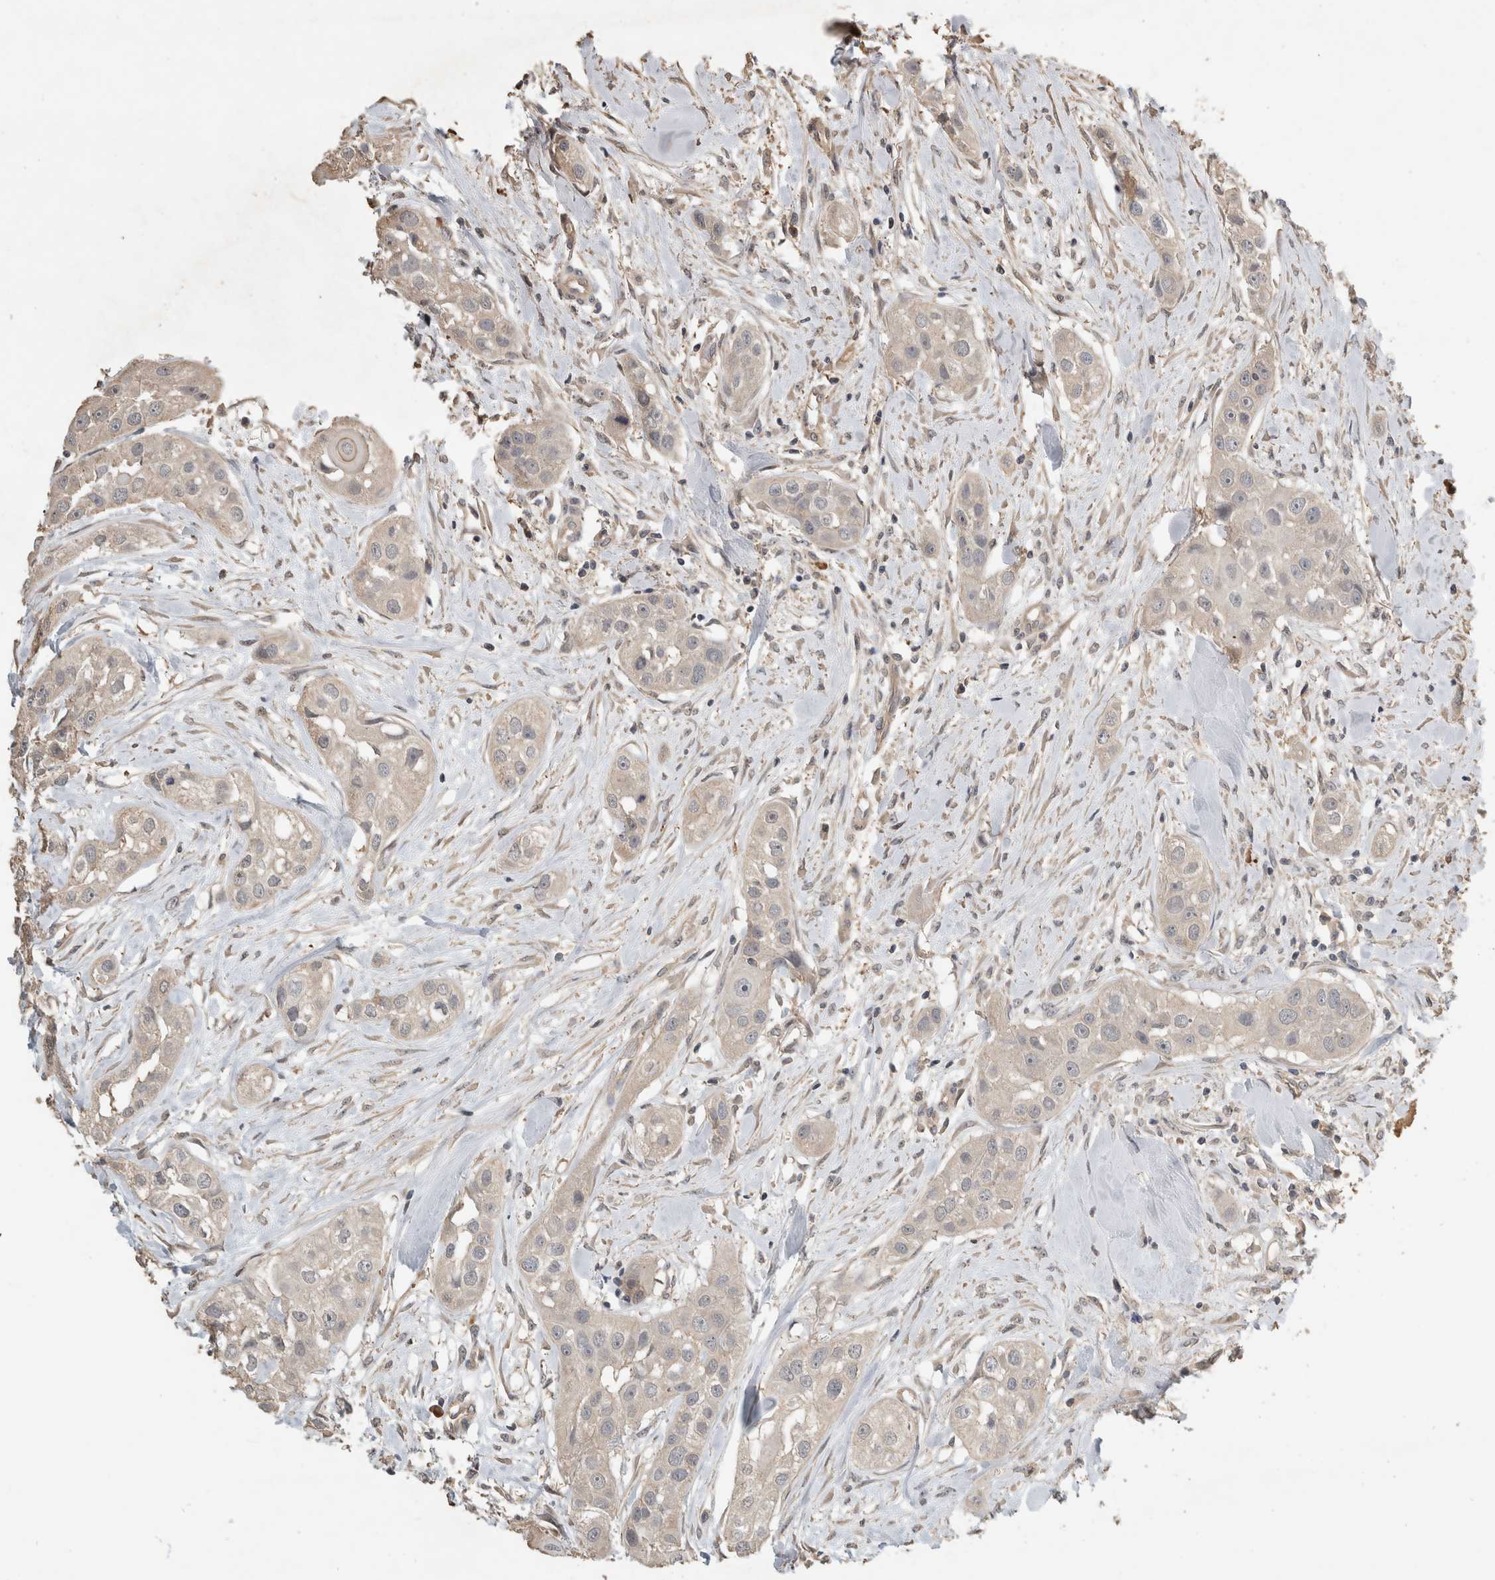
{"staining": {"intensity": "weak", "quantity": "<25%", "location": "cytoplasmic/membranous"}, "tissue": "head and neck cancer", "cell_type": "Tumor cells", "image_type": "cancer", "snomed": [{"axis": "morphology", "description": "Normal tissue, NOS"}, {"axis": "morphology", "description": "Squamous cell carcinoma, NOS"}, {"axis": "topography", "description": "Skeletal muscle"}, {"axis": "topography", "description": "Head-Neck"}], "caption": "This is an immunohistochemistry histopathology image of head and neck squamous cell carcinoma. There is no staining in tumor cells.", "gene": "RHPN1", "patient": {"sex": "male", "age": 51}}